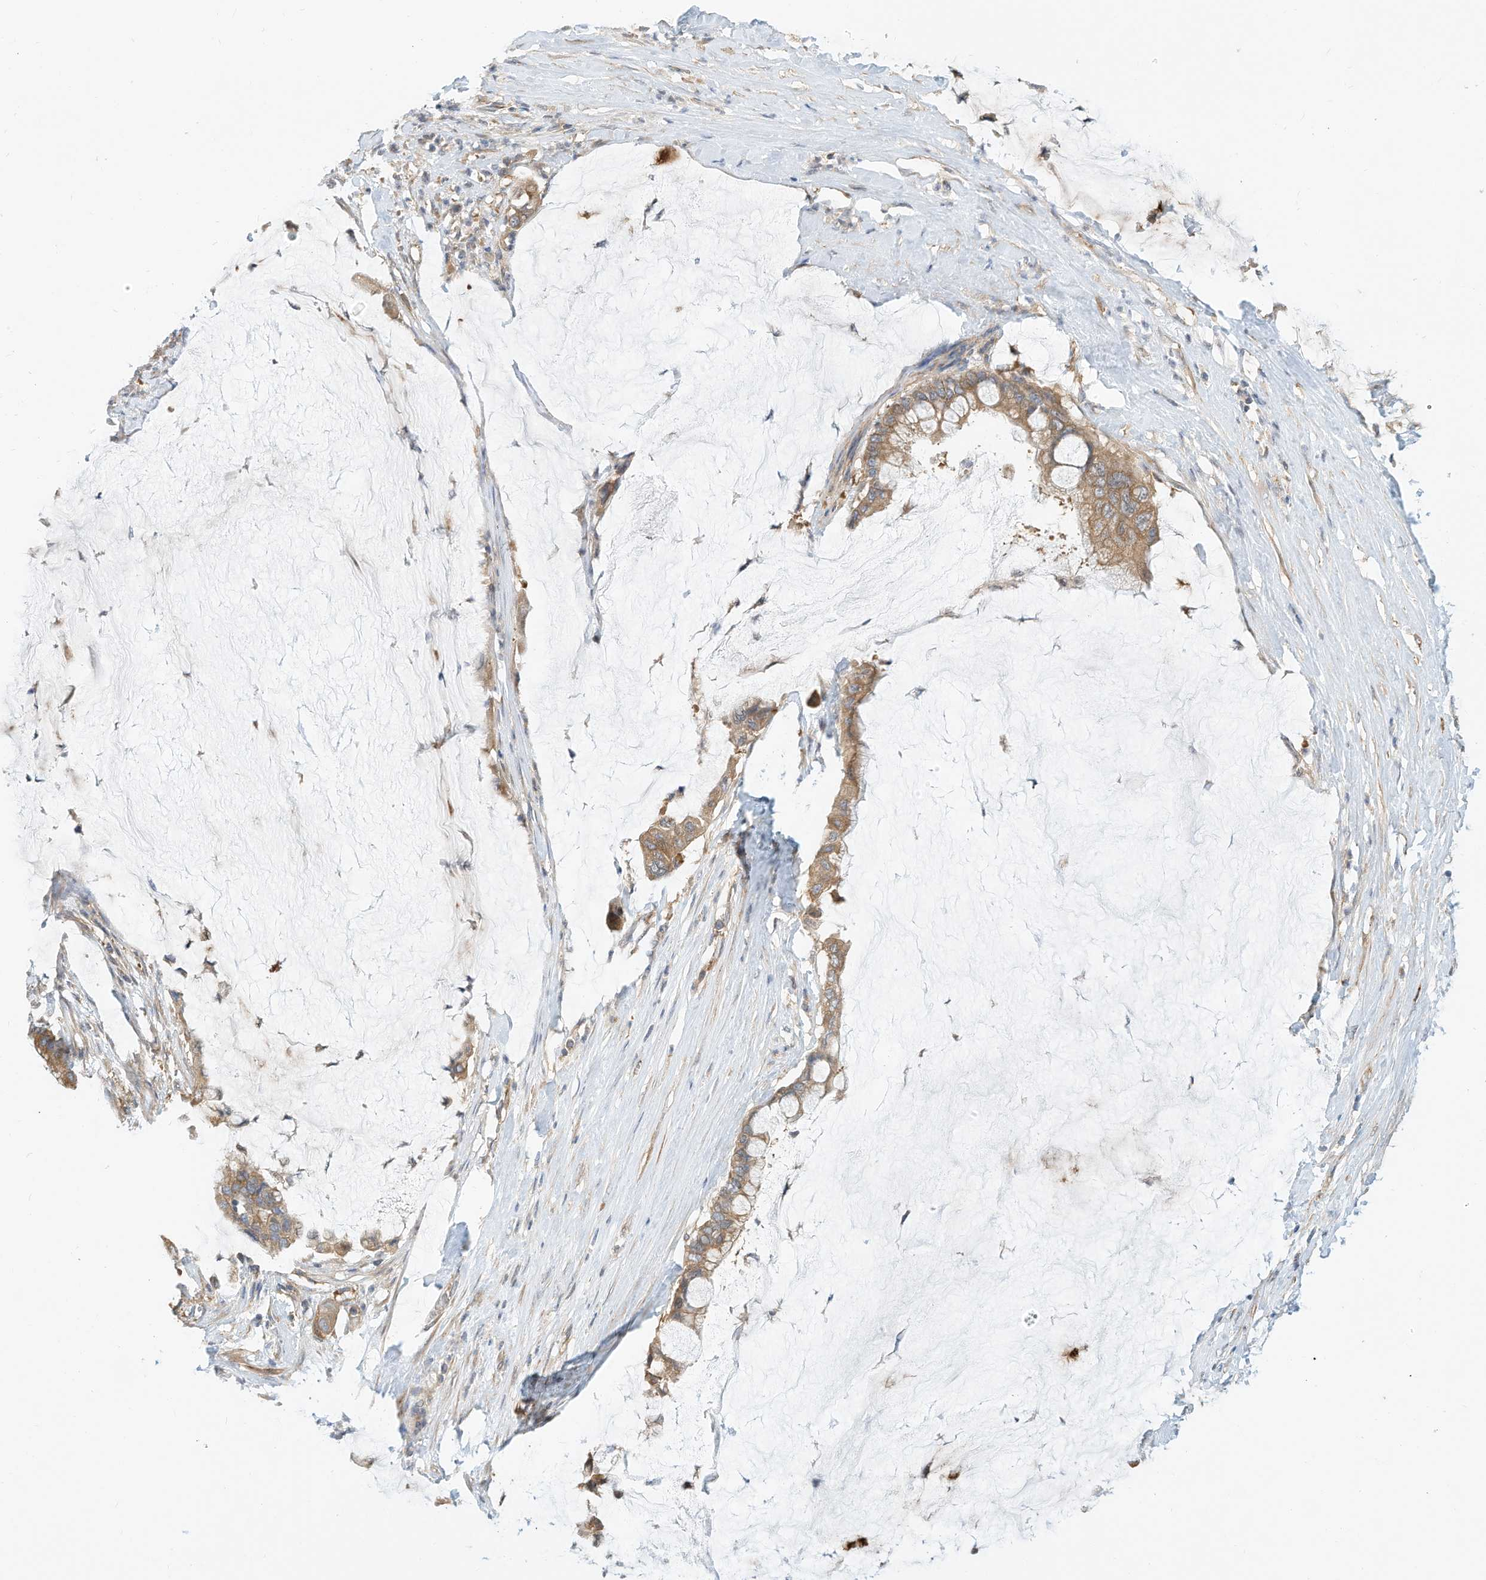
{"staining": {"intensity": "moderate", "quantity": ">75%", "location": "cytoplasmic/membranous"}, "tissue": "pancreatic cancer", "cell_type": "Tumor cells", "image_type": "cancer", "snomed": [{"axis": "morphology", "description": "Adenocarcinoma, NOS"}, {"axis": "topography", "description": "Pancreas"}], "caption": "Approximately >75% of tumor cells in human adenocarcinoma (pancreatic) exhibit moderate cytoplasmic/membranous protein positivity as visualized by brown immunohistochemical staining.", "gene": "OFD1", "patient": {"sex": "male", "age": 41}}